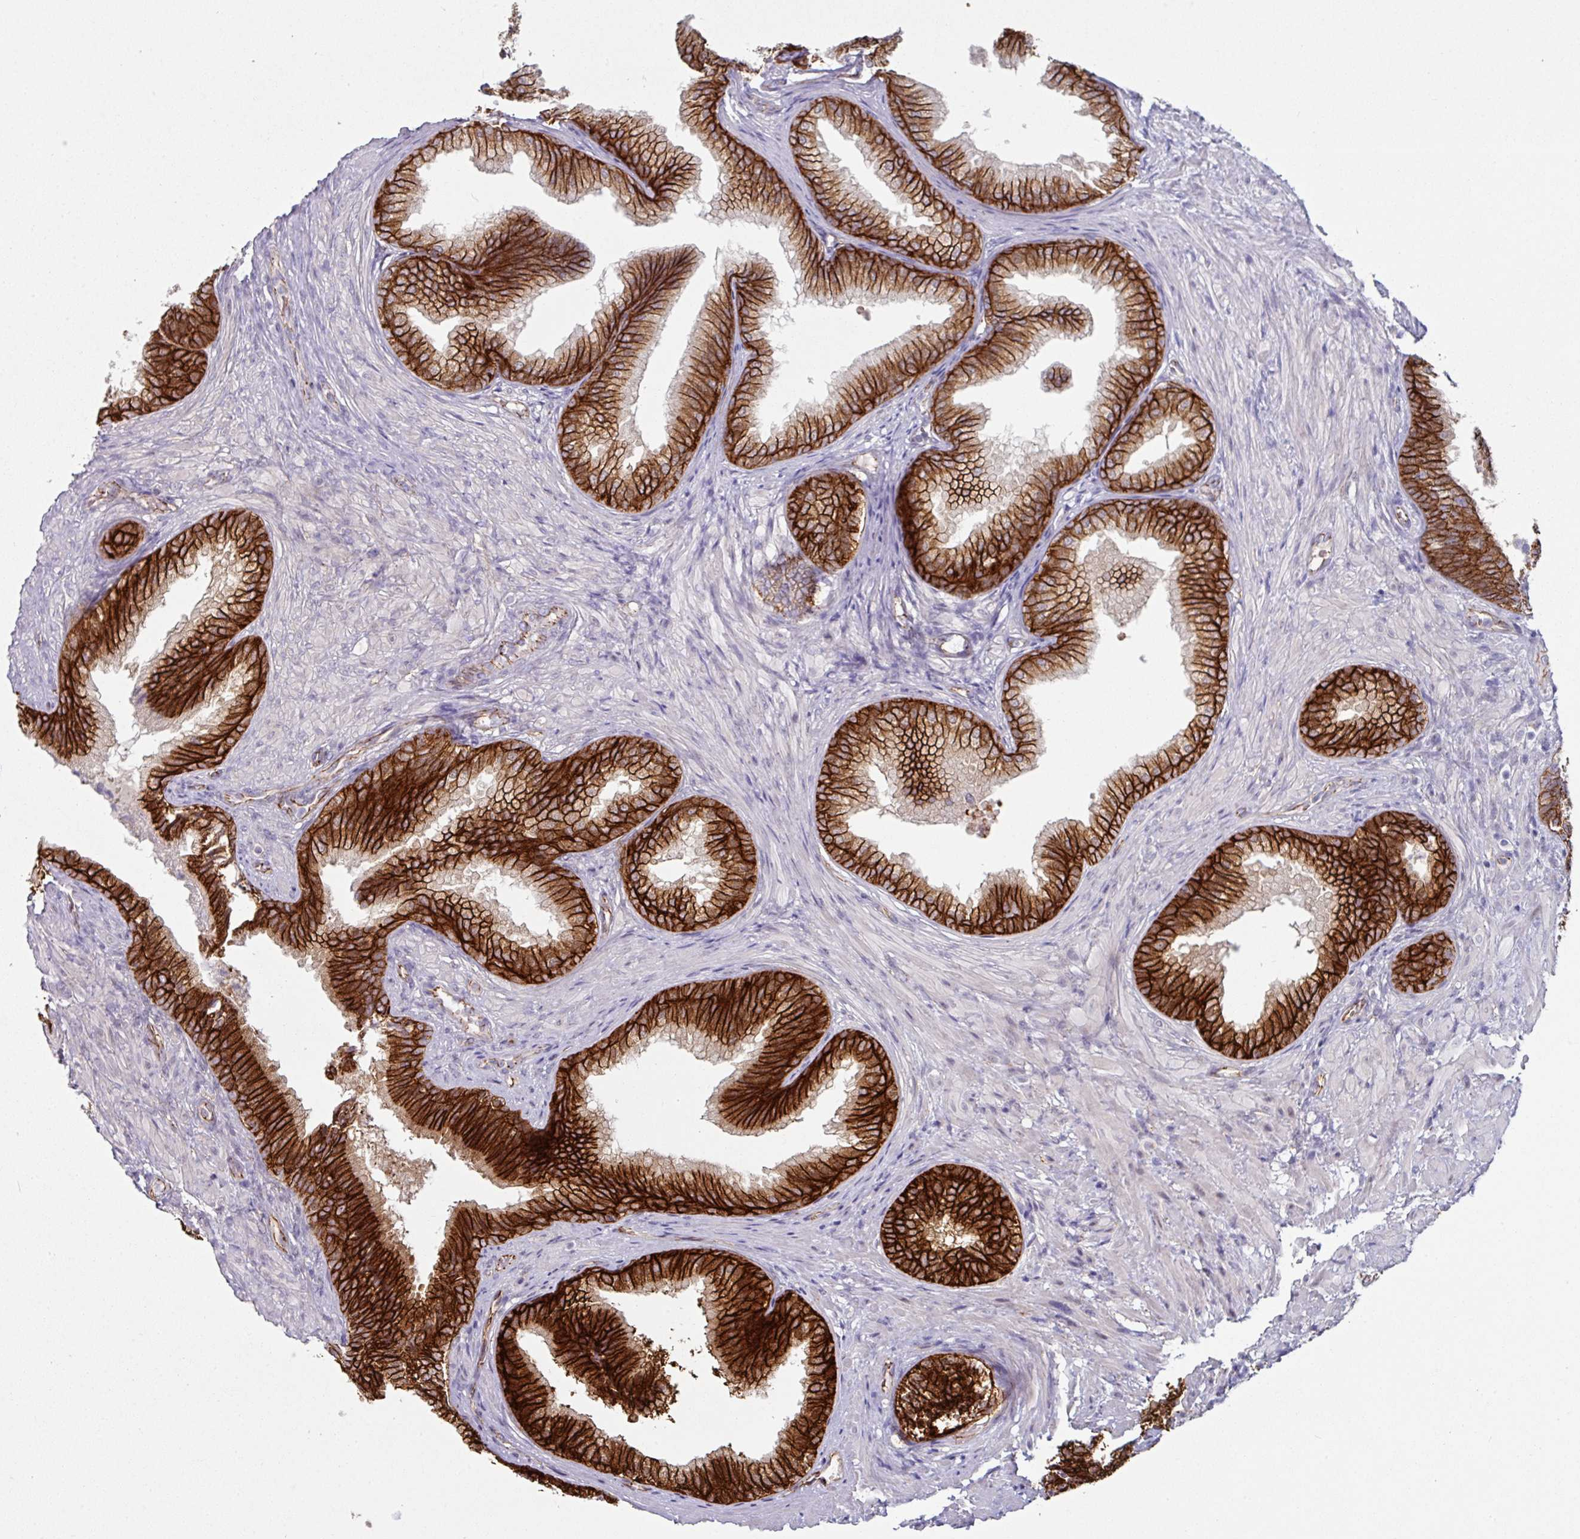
{"staining": {"intensity": "strong", "quantity": ">75%", "location": "cytoplasmic/membranous"}, "tissue": "prostate", "cell_type": "Glandular cells", "image_type": "normal", "snomed": [{"axis": "morphology", "description": "Normal tissue, NOS"}, {"axis": "topography", "description": "Prostate"}], "caption": "Strong cytoplasmic/membranous staining for a protein is present in about >75% of glandular cells of normal prostate using immunohistochemistry (IHC).", "gene": "JUP", "patient": {"sex": "male", "age": 76}}